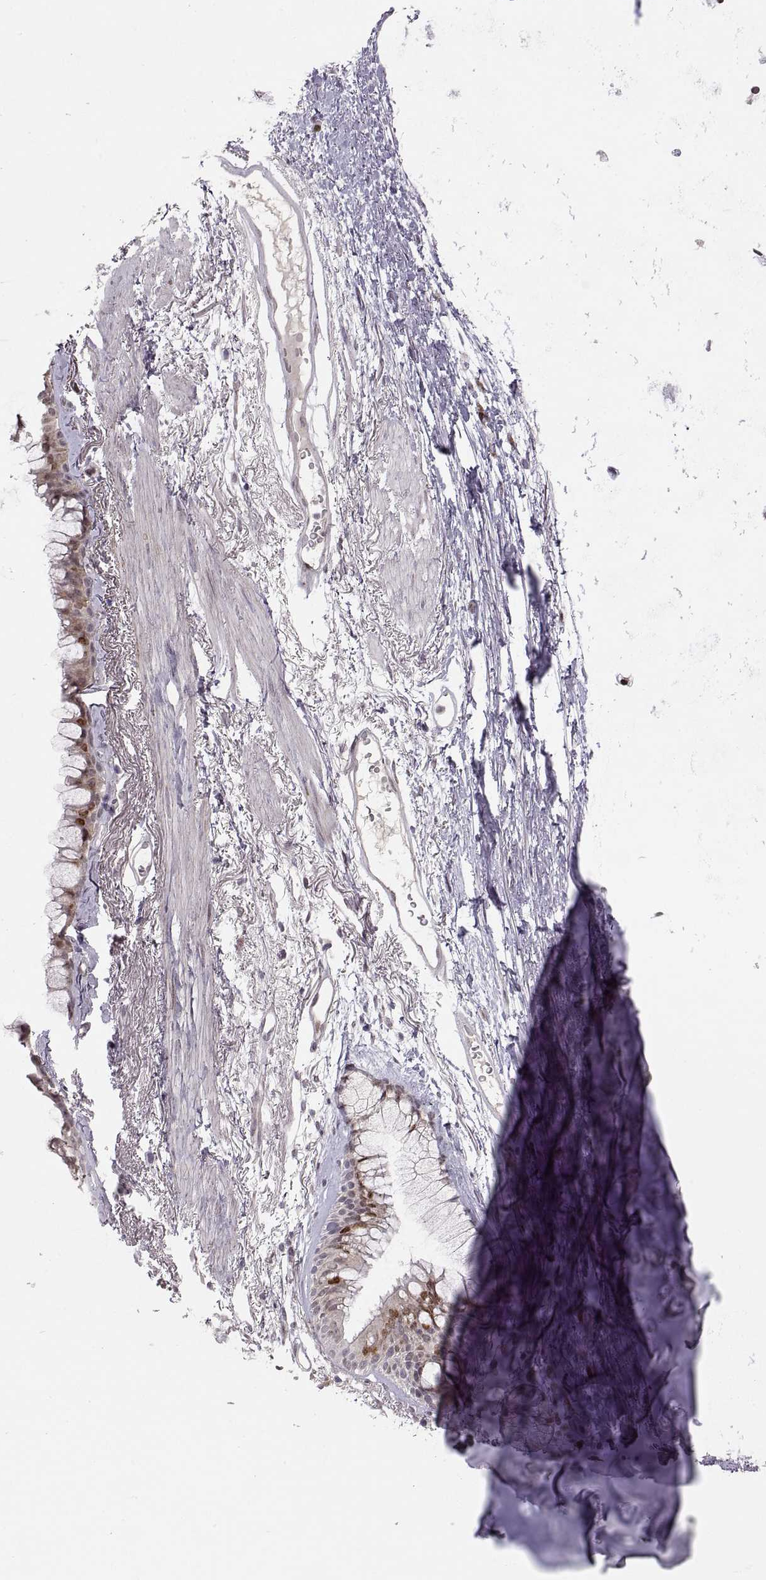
{"staining": {"intensity": "strong", "quantity": "25%-75%", "location": "nuclear"}, "tissue": "bronchus", "cell_type": "Respiratory epithelial cells", "image_type": "normal", "snomed": [{"axis": "morphology", "description": "Normal tissue, NOS"}, {"axis": "morphology", "description": "Squamous cell carcinoma, NOS"}, {"axis": "topography", "description": "Cartilage tissue"}, {"axis": "topography", "description": "Bronchus"}], "caption": "Protein staining of benign bronchus displays strong nuclear staining in about 25%-75% of respiratory epithelial cells.", "gene": "SNAI1", "patient": {"sex": "male", "age": 72}}